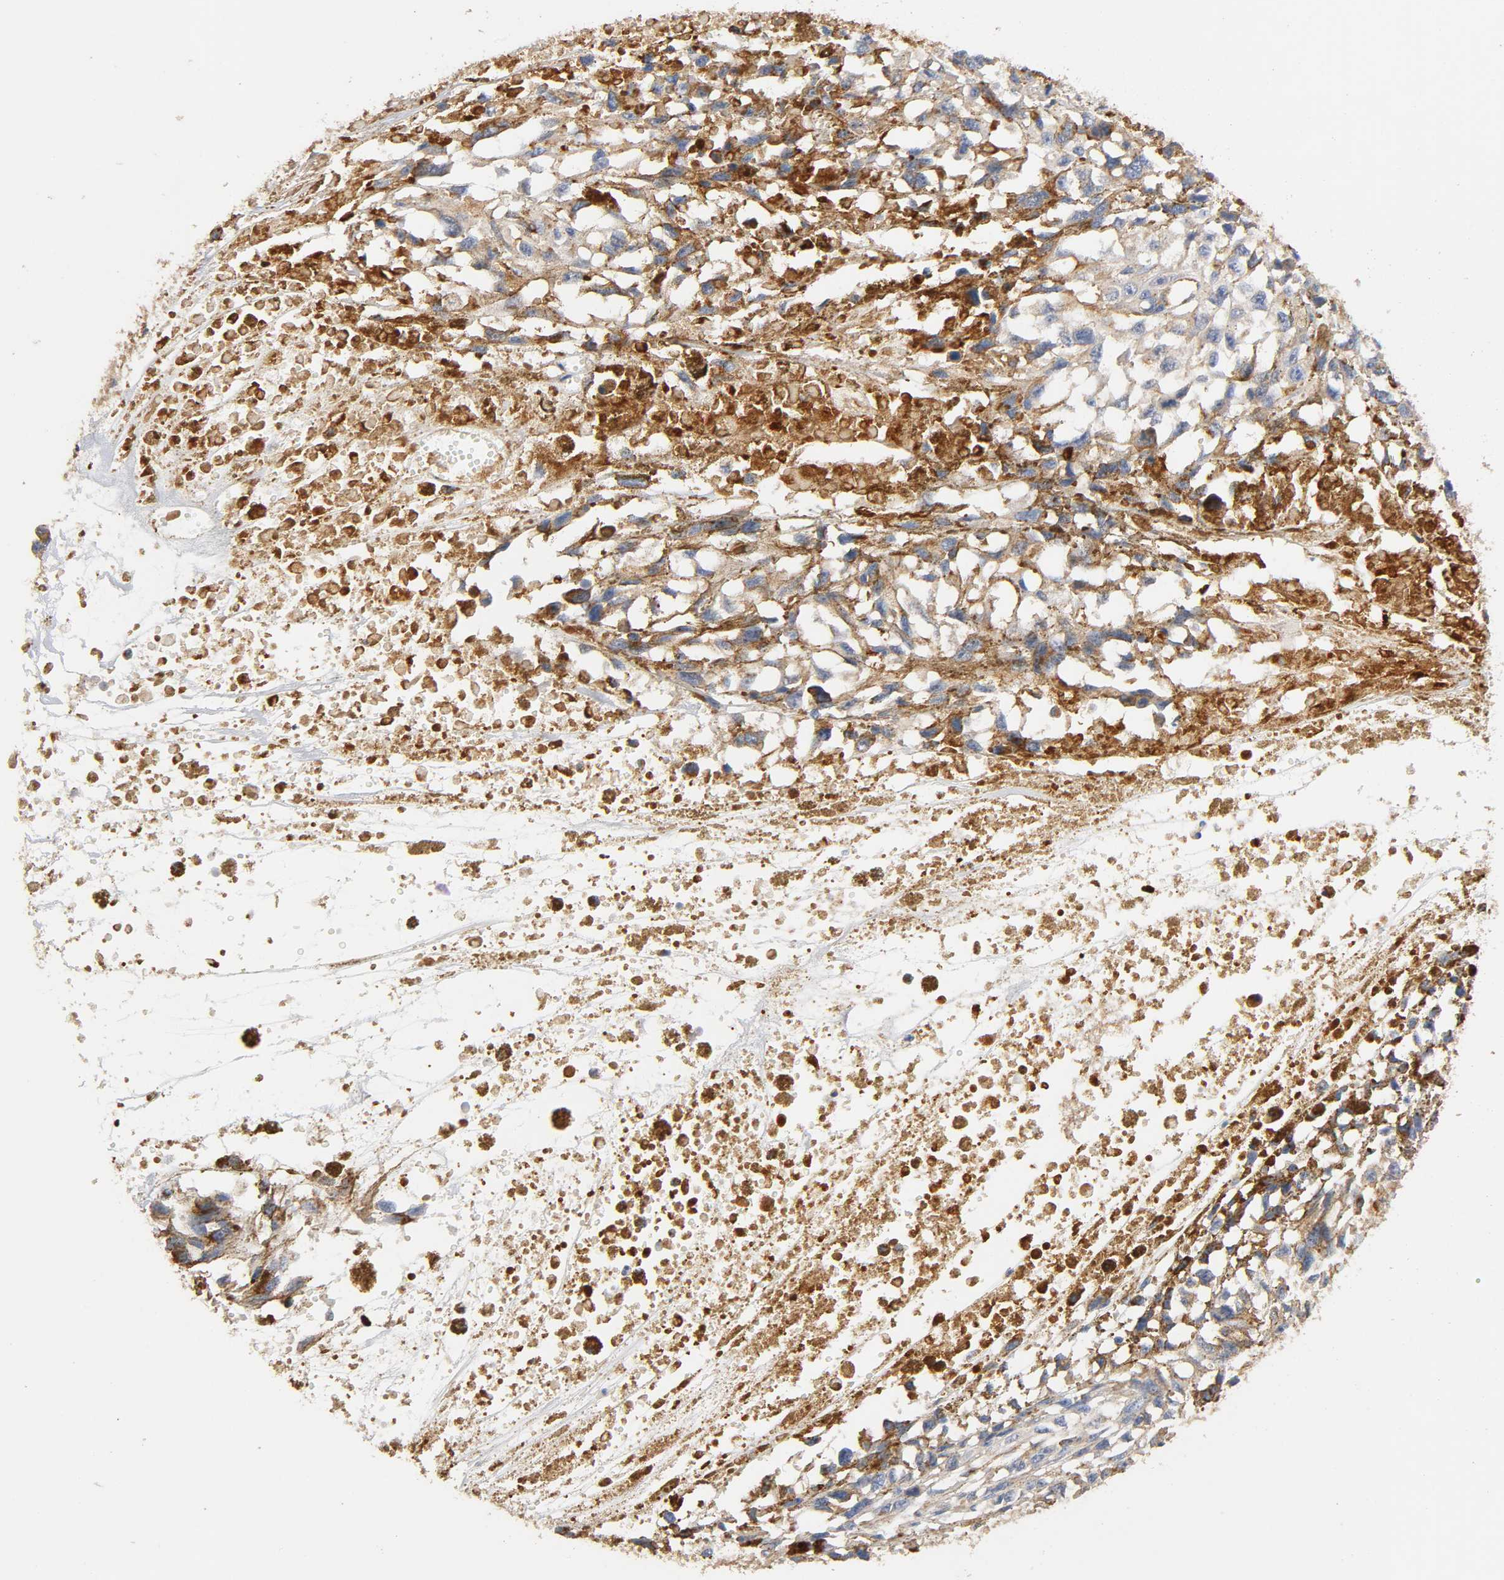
{"staining": {"intensity": "moderate", "quantity": "25%-75%", "location": "cytoplasmic/membranous"}, "tissue": "melanoma", "cell_type": "Tumor cells", "image_type": "cancer", "snomed": [{"axis": "morphology", "description": "Malignant melanoma, Metastatic site"}, {"axis": "topography", "description": "Lymph node"}], "caption": "A medium amount of moderate cytoplasmic/membranous positivity is appreciated in about 25%-75% of tumor cells in melanoma tissue. (Brightfield microscopy of DAB IHC at high magnification).", "gene": "IFITM3", "patient": {"sex": "male", "age": 59}}